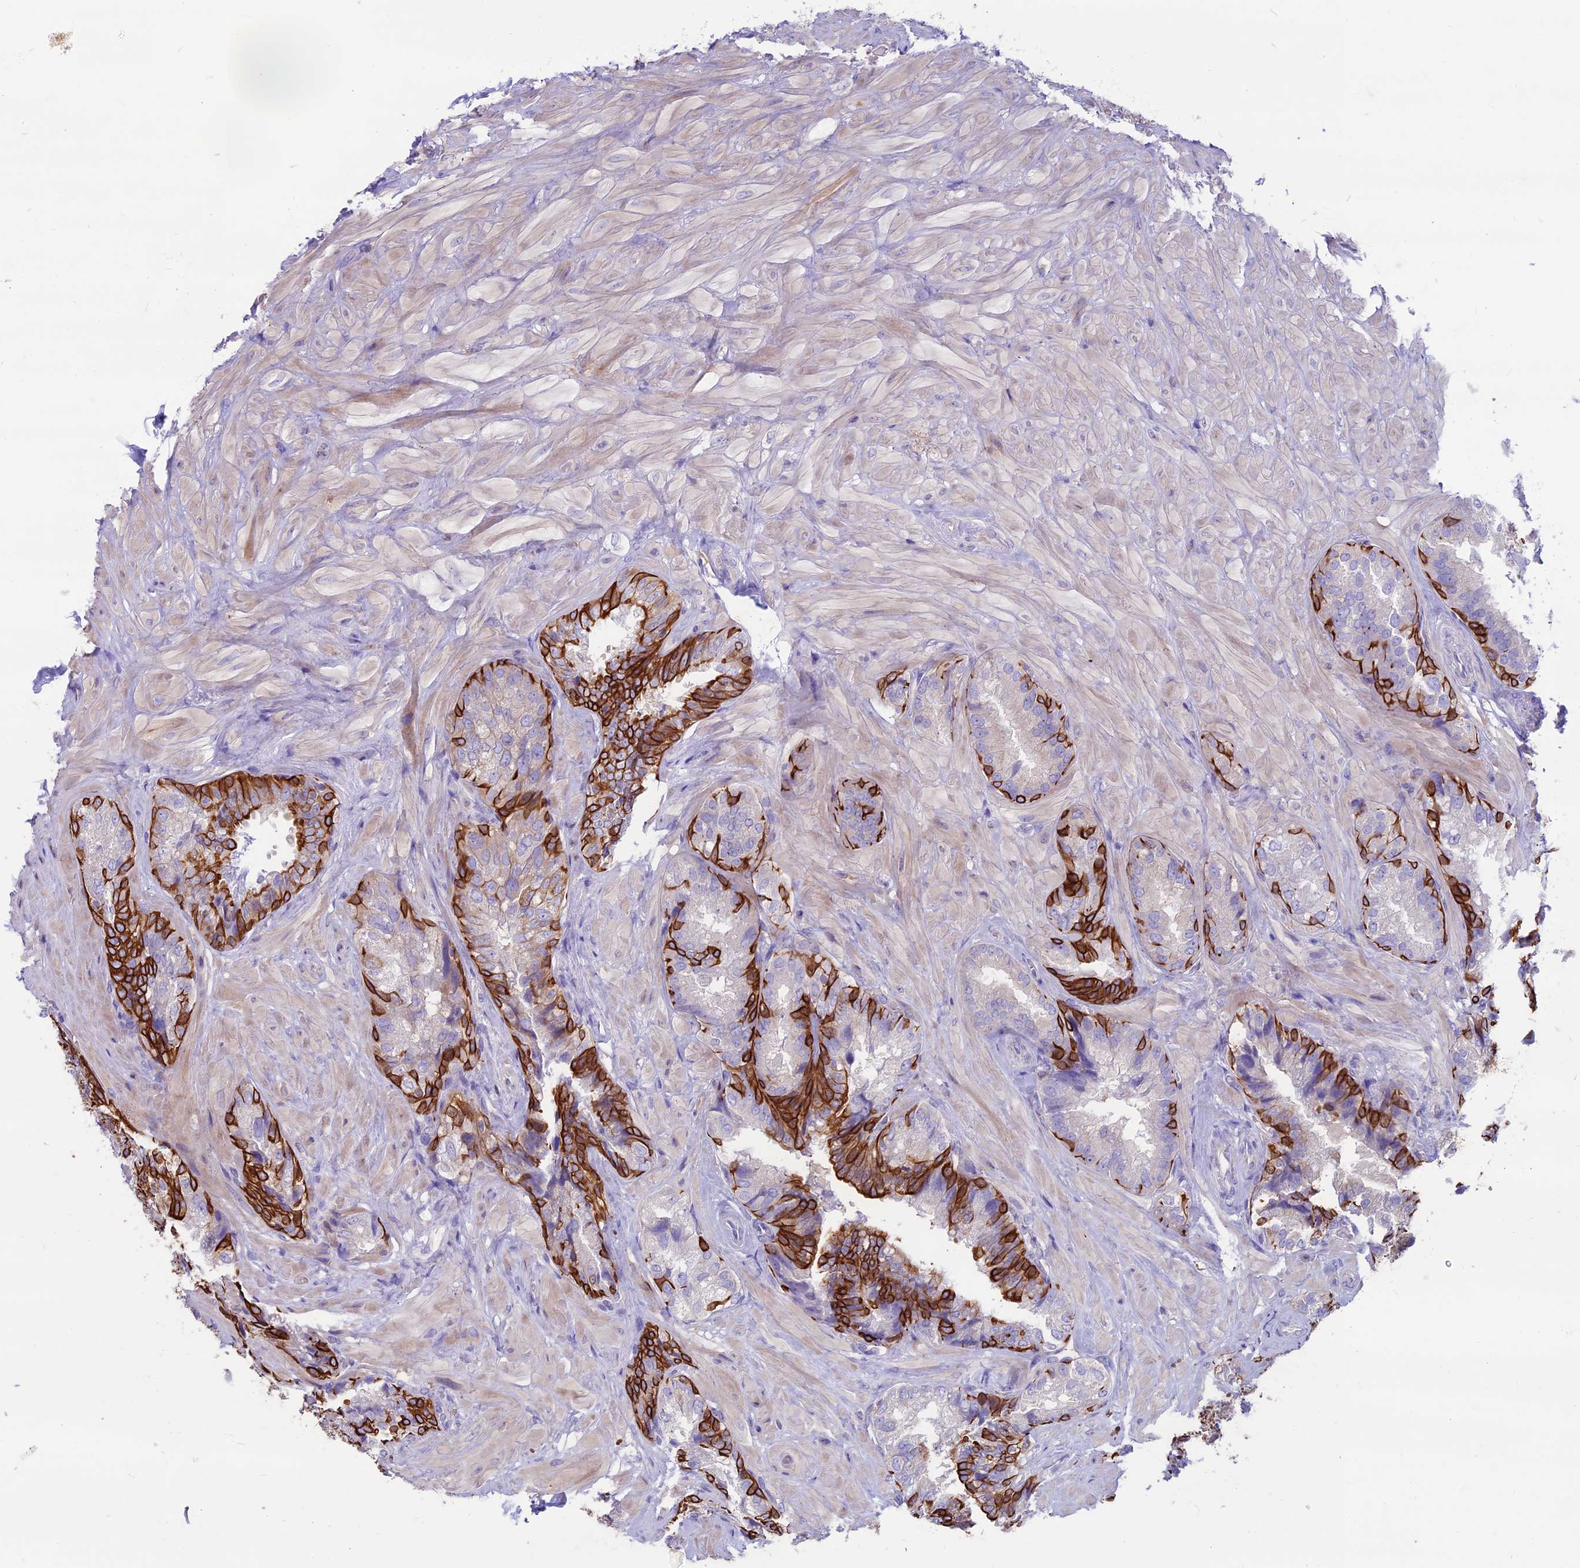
{"staining": {"intensity": "strong", "quantity": "25%-75%", "location": "cytoplasmic/membranous"}, "tissue": "seminal vesicle", "cell_type": "Glandular cells", "image_type": "normal", "snomed": [{"axis": "morphology", "description": "Normal tissue, NOS"}, {"axis": "topography", "description": "Prostate and seminal vesicle, NOS"}, {"axis": "topography", "description": "Prostate"}, {"axis": "topography", "description": "Seminal veicle"}], "caption": "A histopathology image of seminal vesicle stained for a protein displays strong cytoplasmic/membranous brown staining in glandular cells. (Brightfield microscopy of DAB IHC at high magnification).", "gene": "CDAN1", "patient": {"sex": "male", "age": 67}}